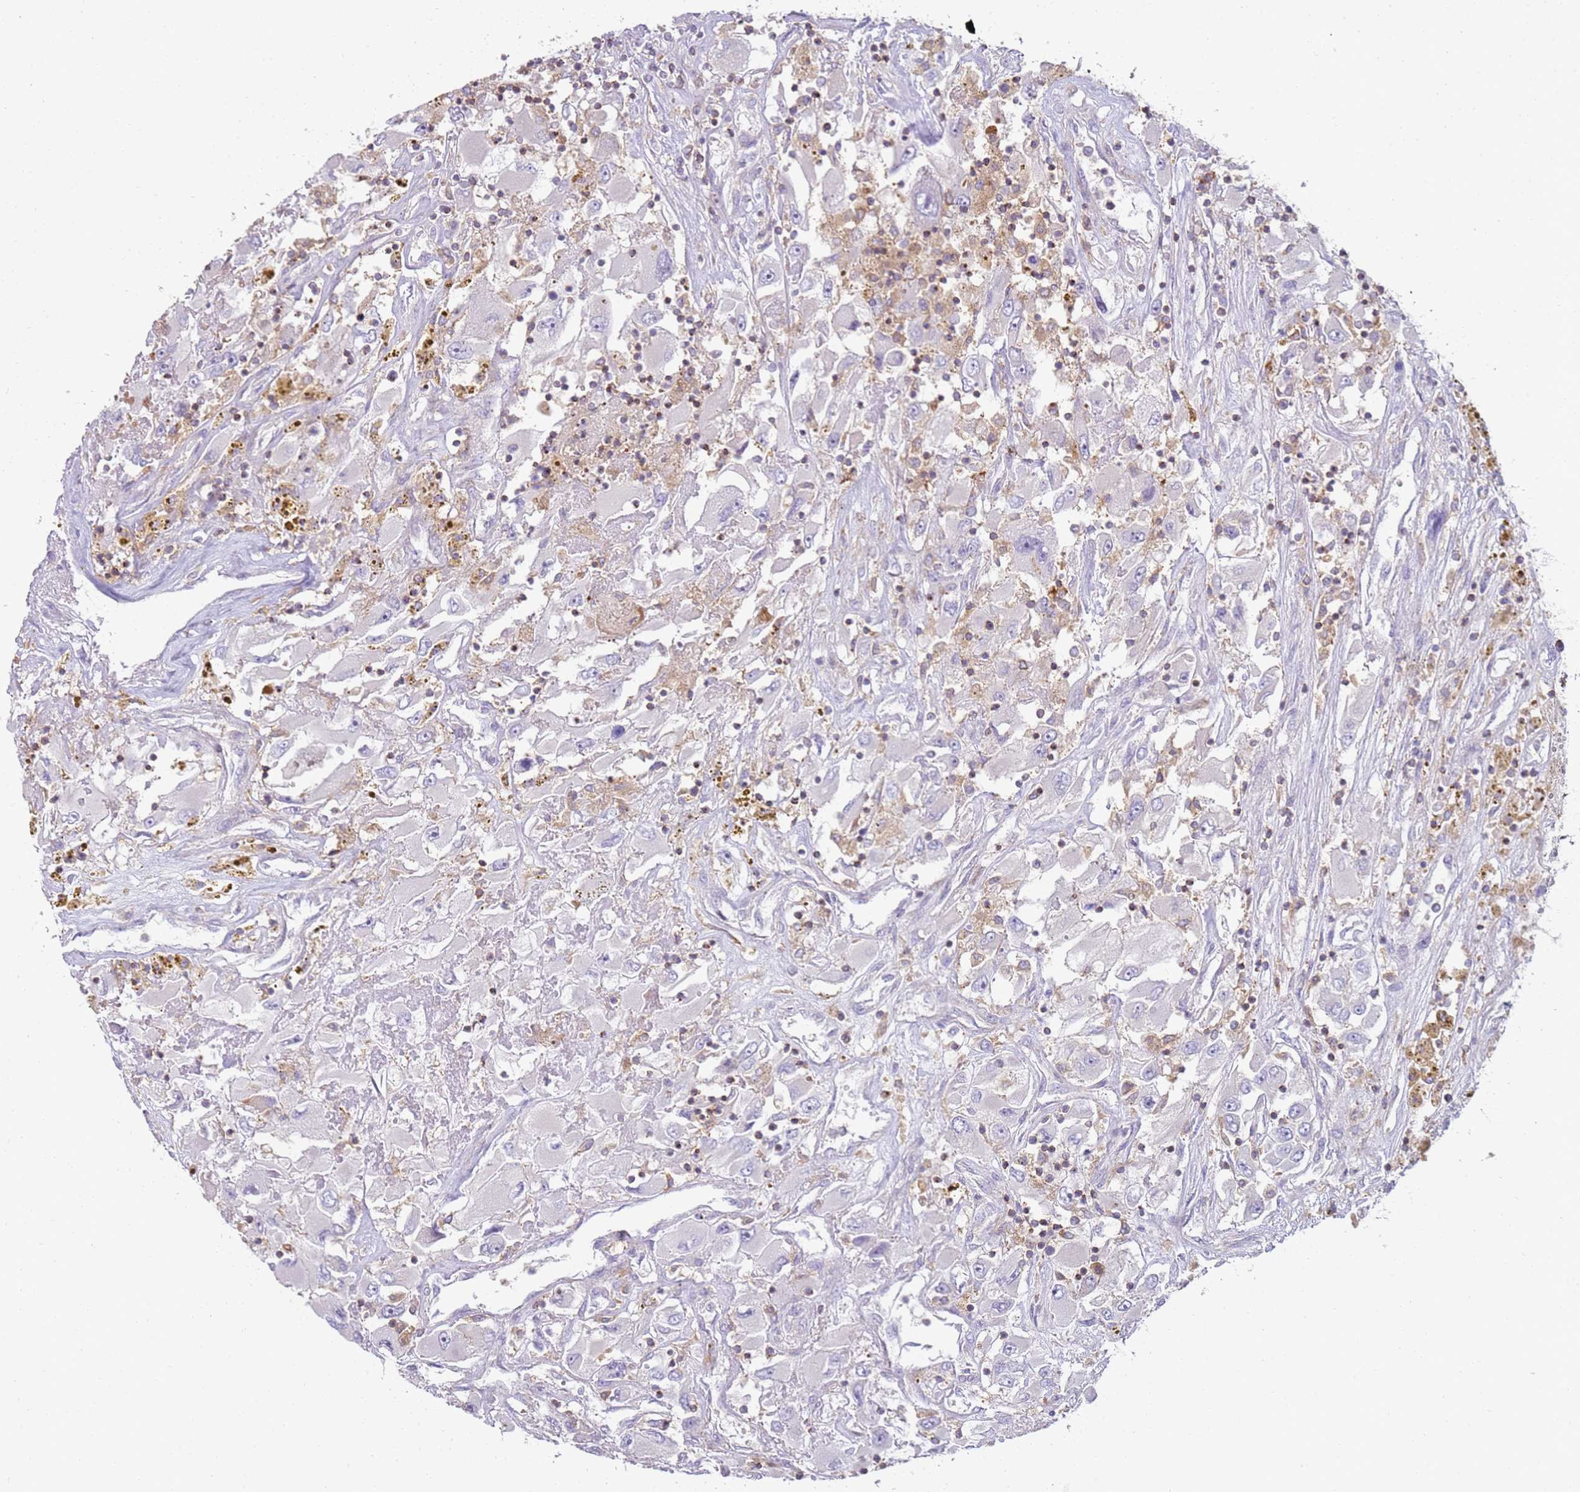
{"staining": {"intensity": "negative", "quantity": "none", "location": "none"}, "tissue": "renal cancer", "cell_type": "Tumor cells", "image_type": "cancer", "snomed": [{"axis": "morphology", "description": "Adenocarcinoma, NOS"}, {"axis": "topography", "description": "Kidney"}], "caption": "DAB (3,3'-diaminobenzidine) immunohistochemical staining of renal adenocarcinoma reveals no significant positivity in tumor cells.", "gene": "FPR1", "patient": {"sex": "female", "age": 52}}